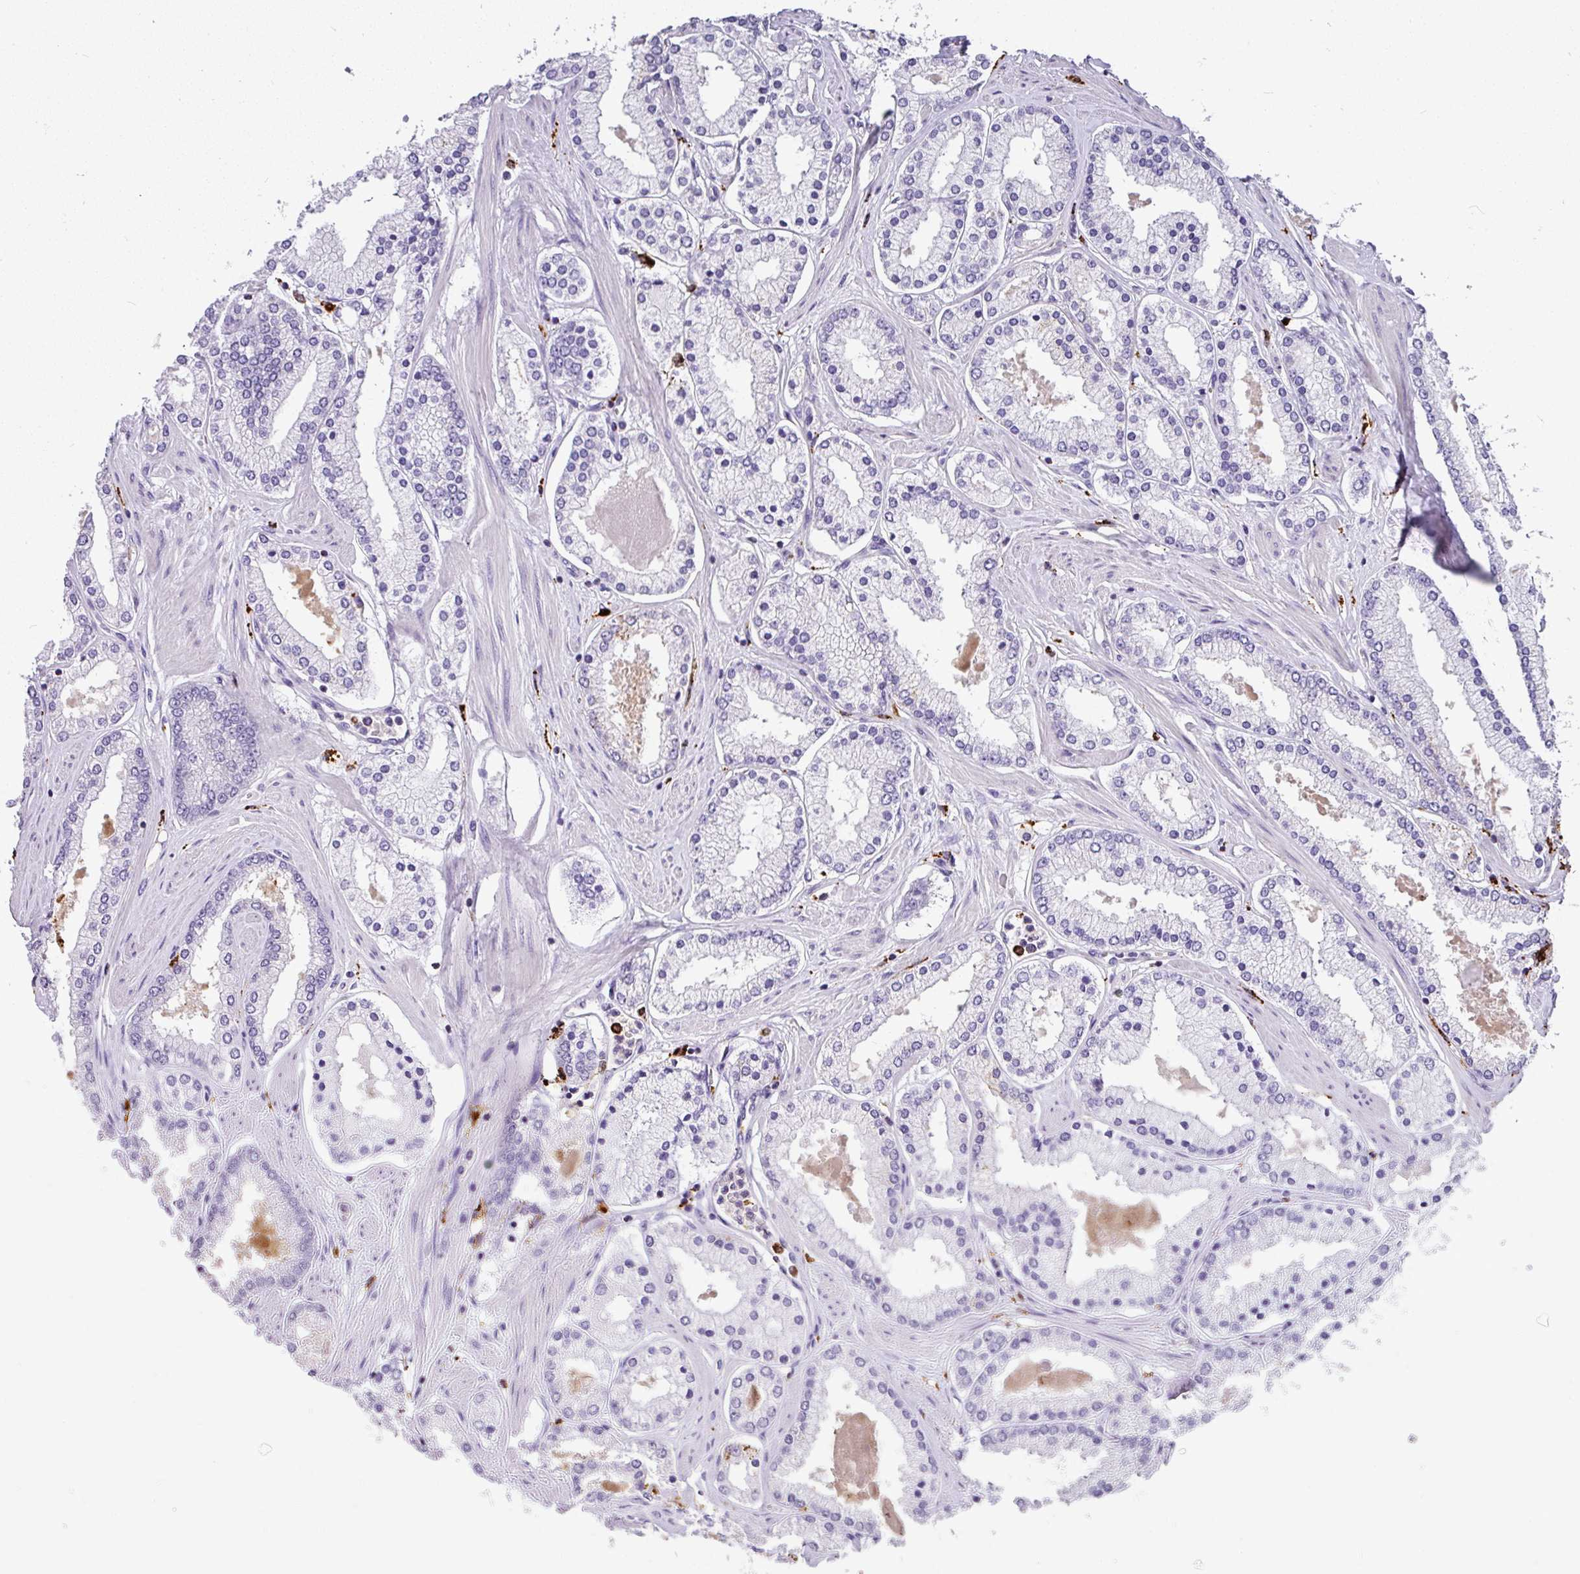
{"staining": {"intensity": "negative", "quantity": "none", "location": "none"}, "tissue": "prostate cancer", "cell_type": "Tumor cells", "image_type": "cancer", "snomed": [{"axis": "morphology", "description": "Adenocarcinoma, Low grade"}, {"axis": "topography", "description": "Prostate"}], "caption": "Tumor cells show no significant positivity in prostate cancer (adenocarcinoma (low-grade)).", "gene": "MMACHC", "patient": {"sex": "male", "age": 42}}